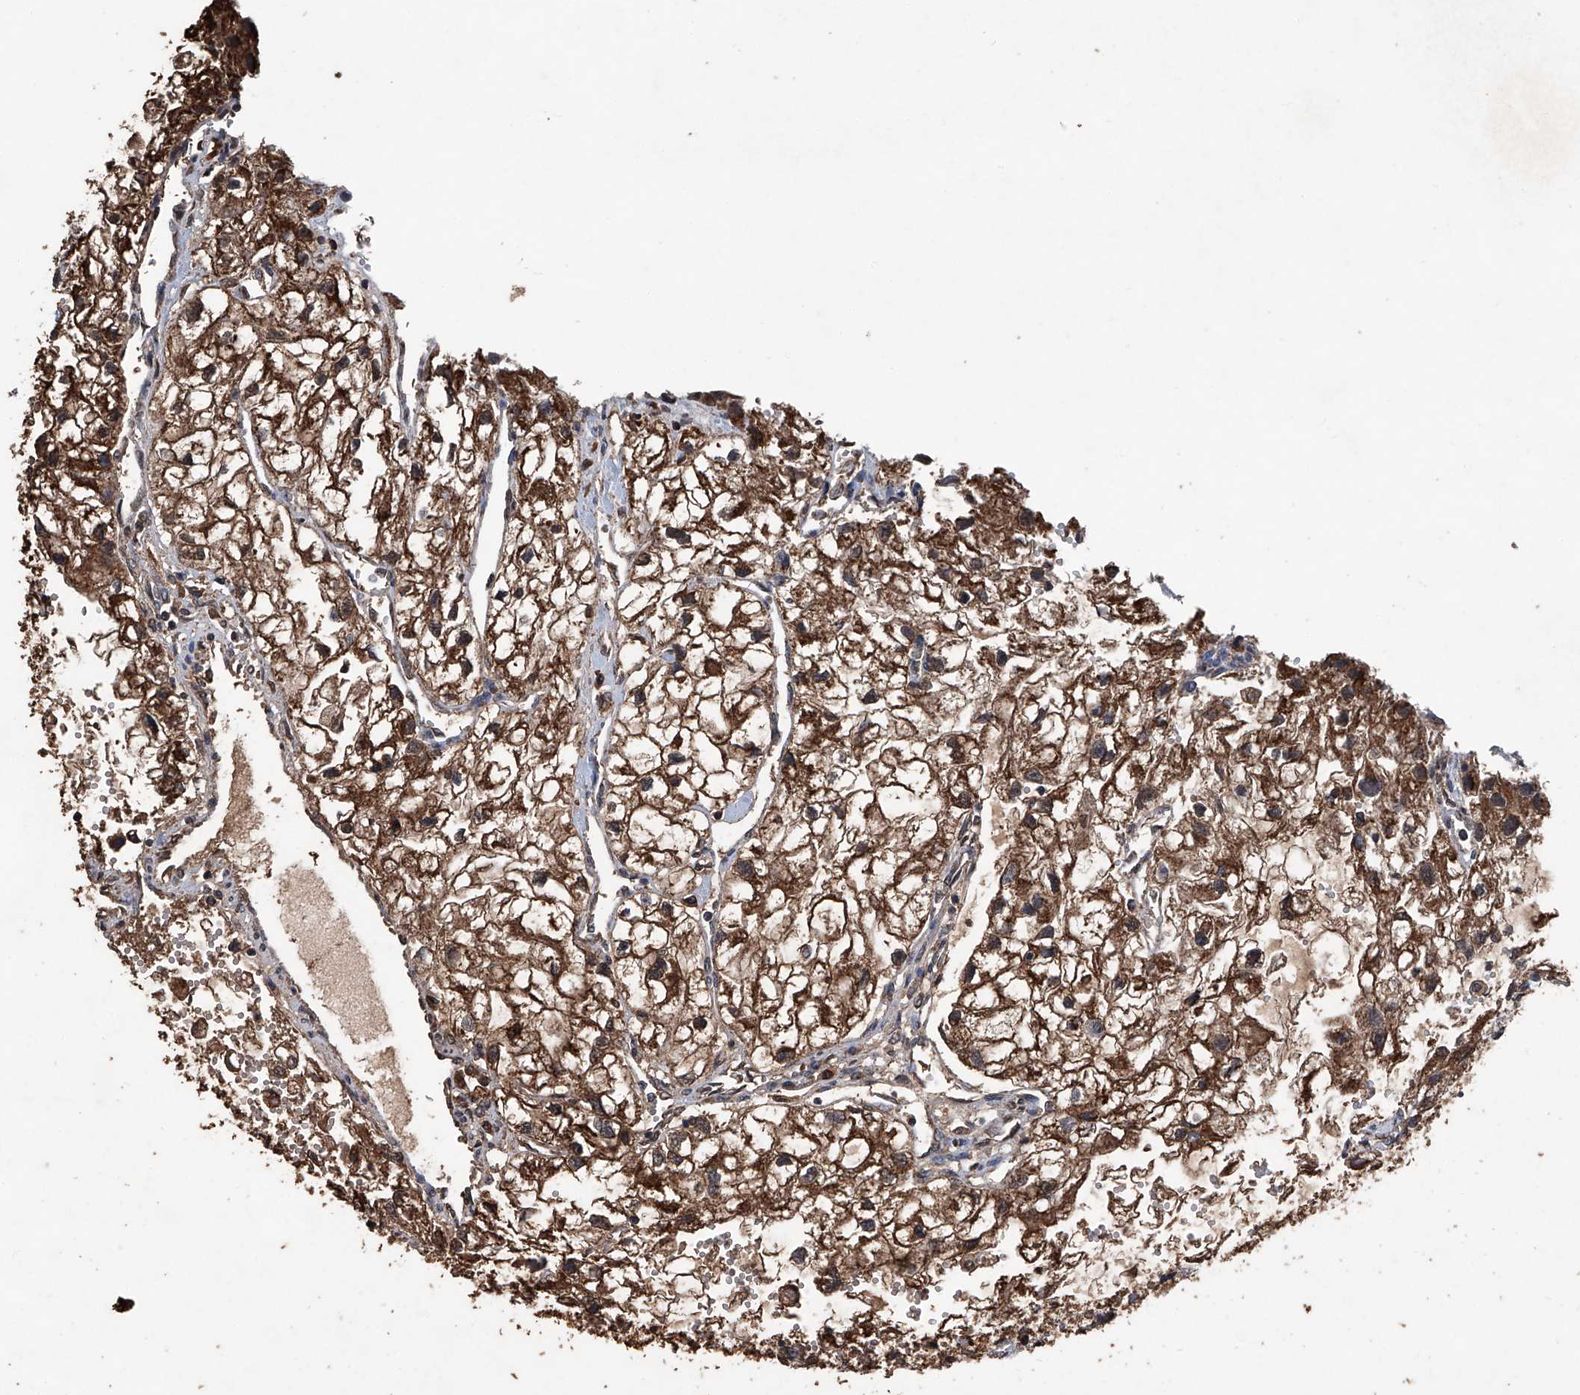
{"staining": {"intensity": "strong", "quantity": ">75%", "location": "cytoplasmic/membranous"}, "tissue": "renal cancer", "cell_type": "Tumor cells", "image_type": "cancer", "snomed": [{"axis": "morphology", "description": "Adenocarcinoma, NOS"}, {"axis": "topography", "description": "Kidney"}], "caption": "Renal cancer was stained to show a protein in brown. There is high levels of strong cytoplasmic/membranous staining in about >75% of tumor cells.", "gene": "STARD7", "patient": {"sex": "female", "age": 70}}